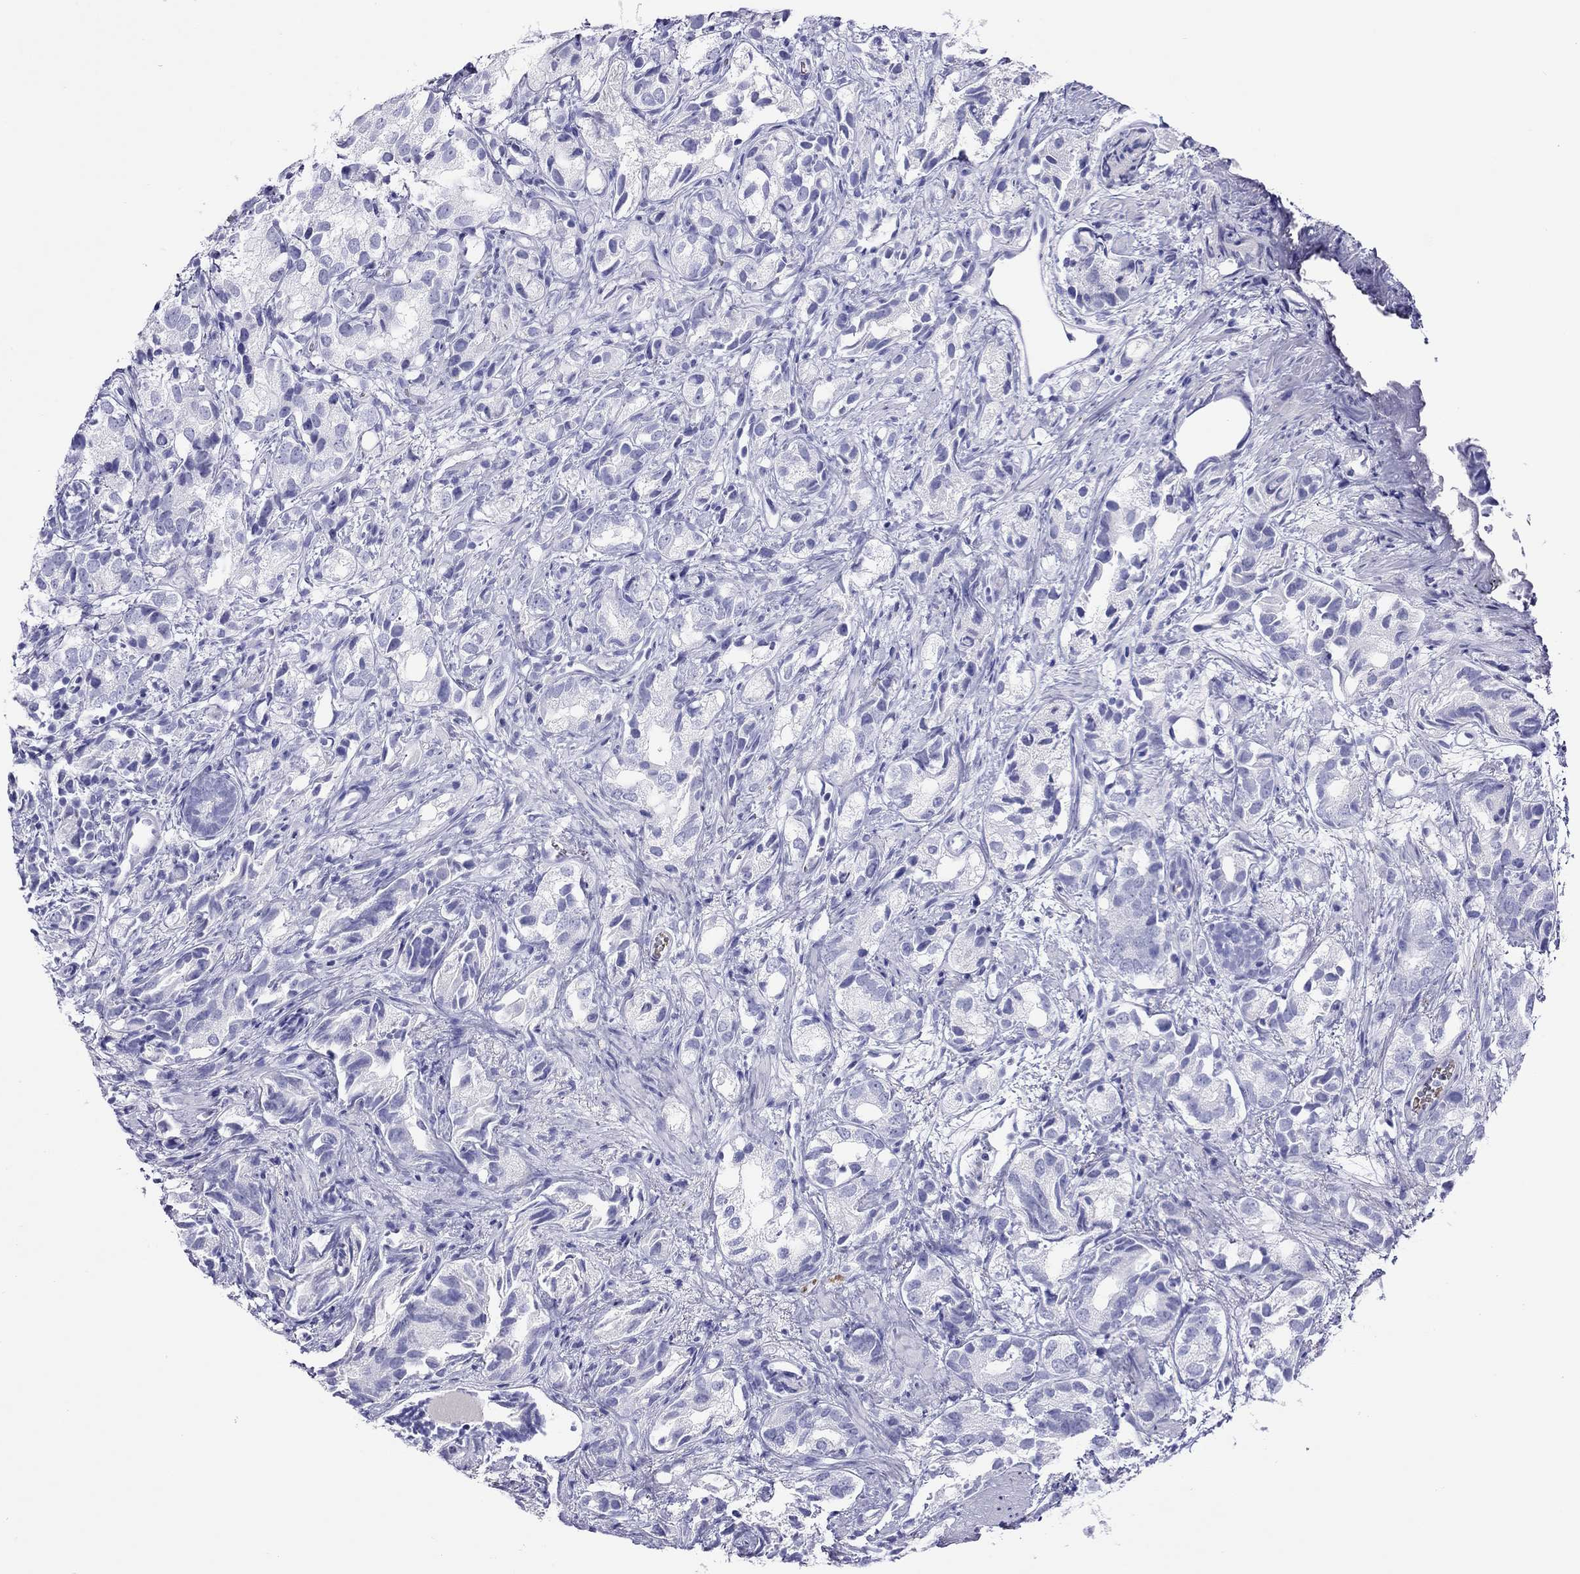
{"staining": {"intensity": "negative", "quantity": "none", "location": "none"}, "tissue": "prostate cancer", "cell_type": "Tumor cells", "image_type": "cancer", "snomed": [{"axis": "morphology", "description": "Adenocarcinoma, High grade"}, {"axis": "topography", "description": "Prostate"}], "caption": "Protein analysis of prostate high-grade adenocarcinoma reveals no significant expression in tumor cells.", "gene": "PTPRN", "patient": {"sex": "male", "age": 82}}